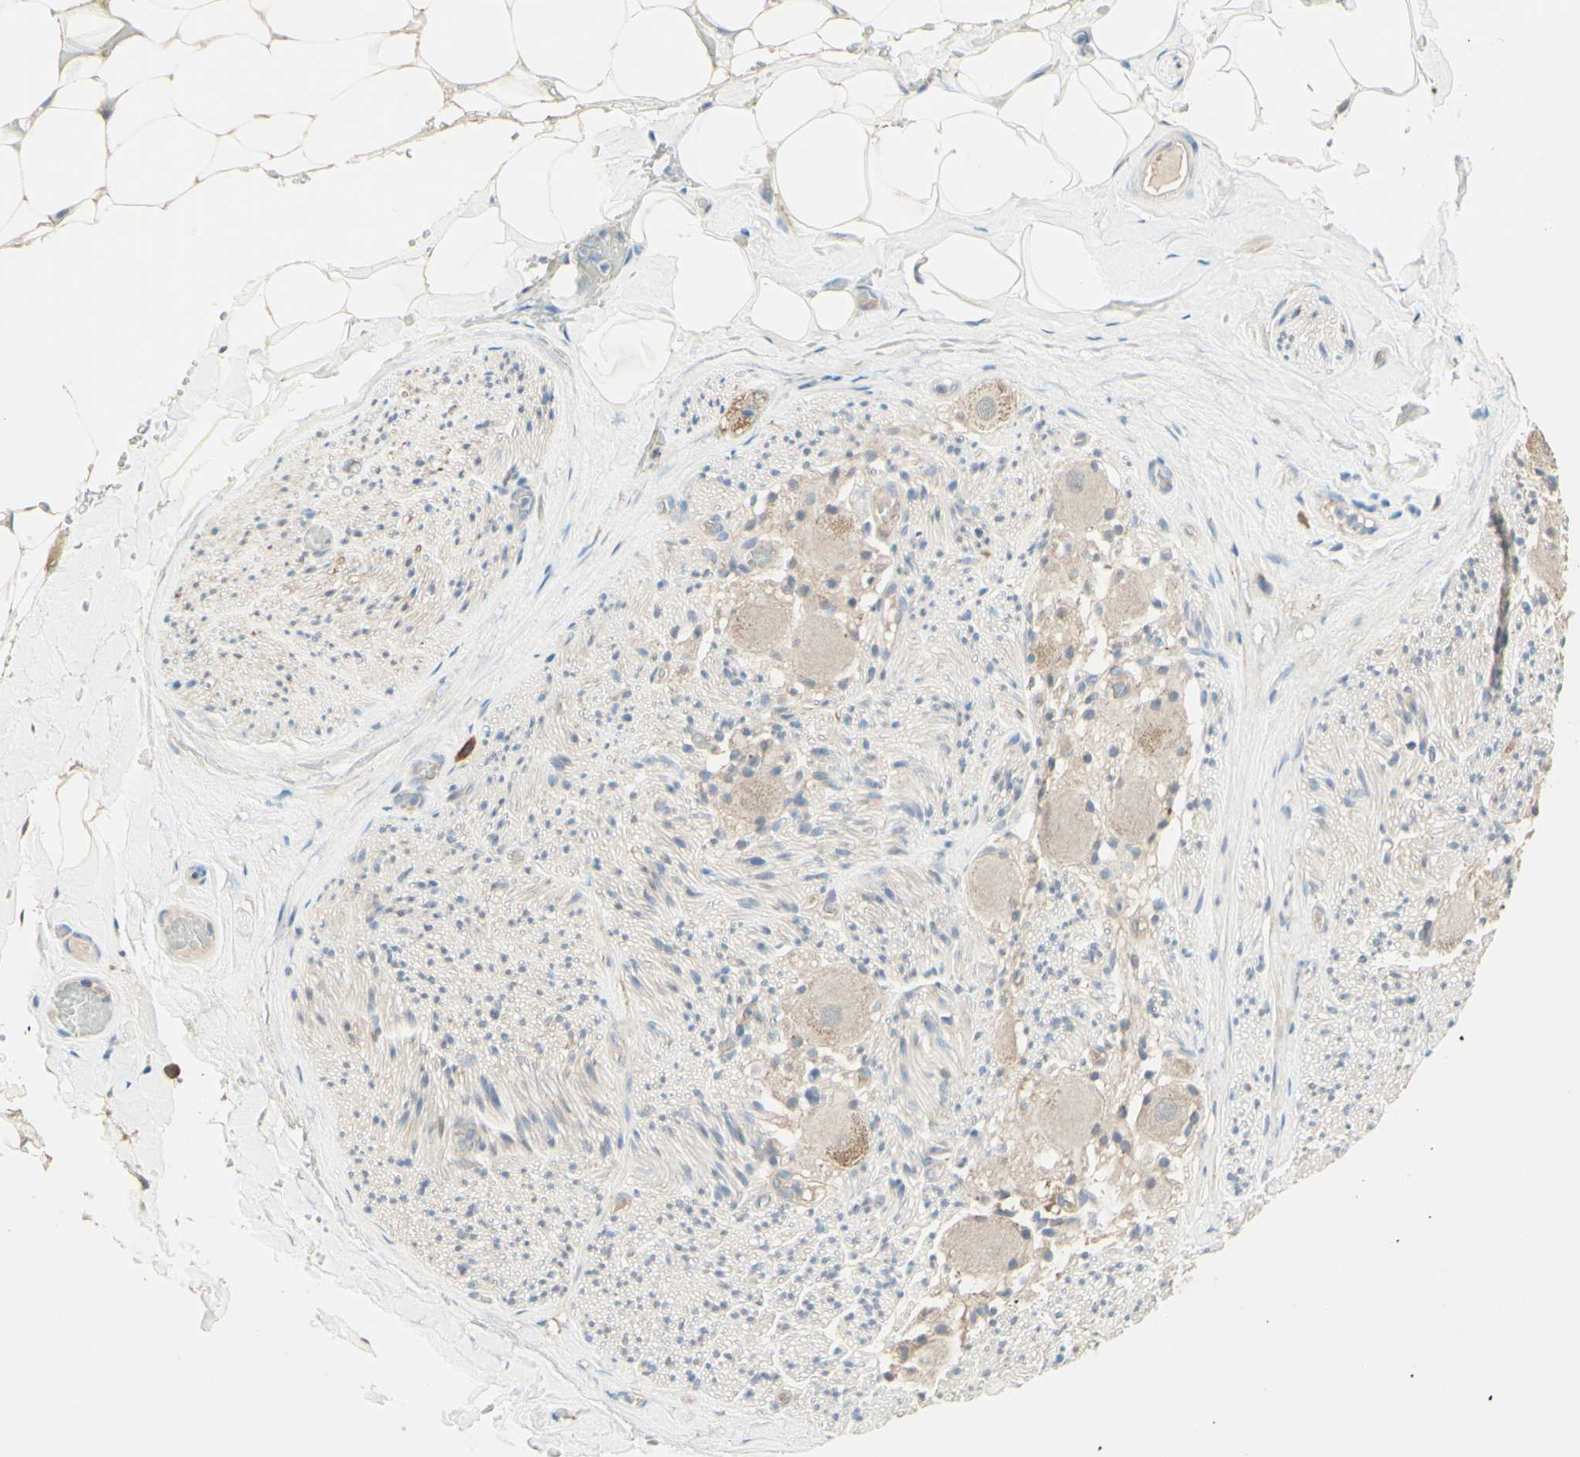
{"staining": {"intensity": "weak", "quantity": "25%-75%", "location": "cytoplasmic/membranous"}, "tissue": "adipose tissue", "cell_type": "Adipocytes", "image_type": "normal", "snomed": [{"axis": "morphology", "description": "Normal tissue, NOS"}, {"axis": "topography", "description": "Peripheral nerve tissue"}], "caption": "DAB immunohistochemical staining of normal human adipose tissue demonstrates weak cytoplasmic/membranous protein expression in about 25%-75% of adipocytes.", "gene": "MTM1", "patient": {"sex": "male", "age": 70}}